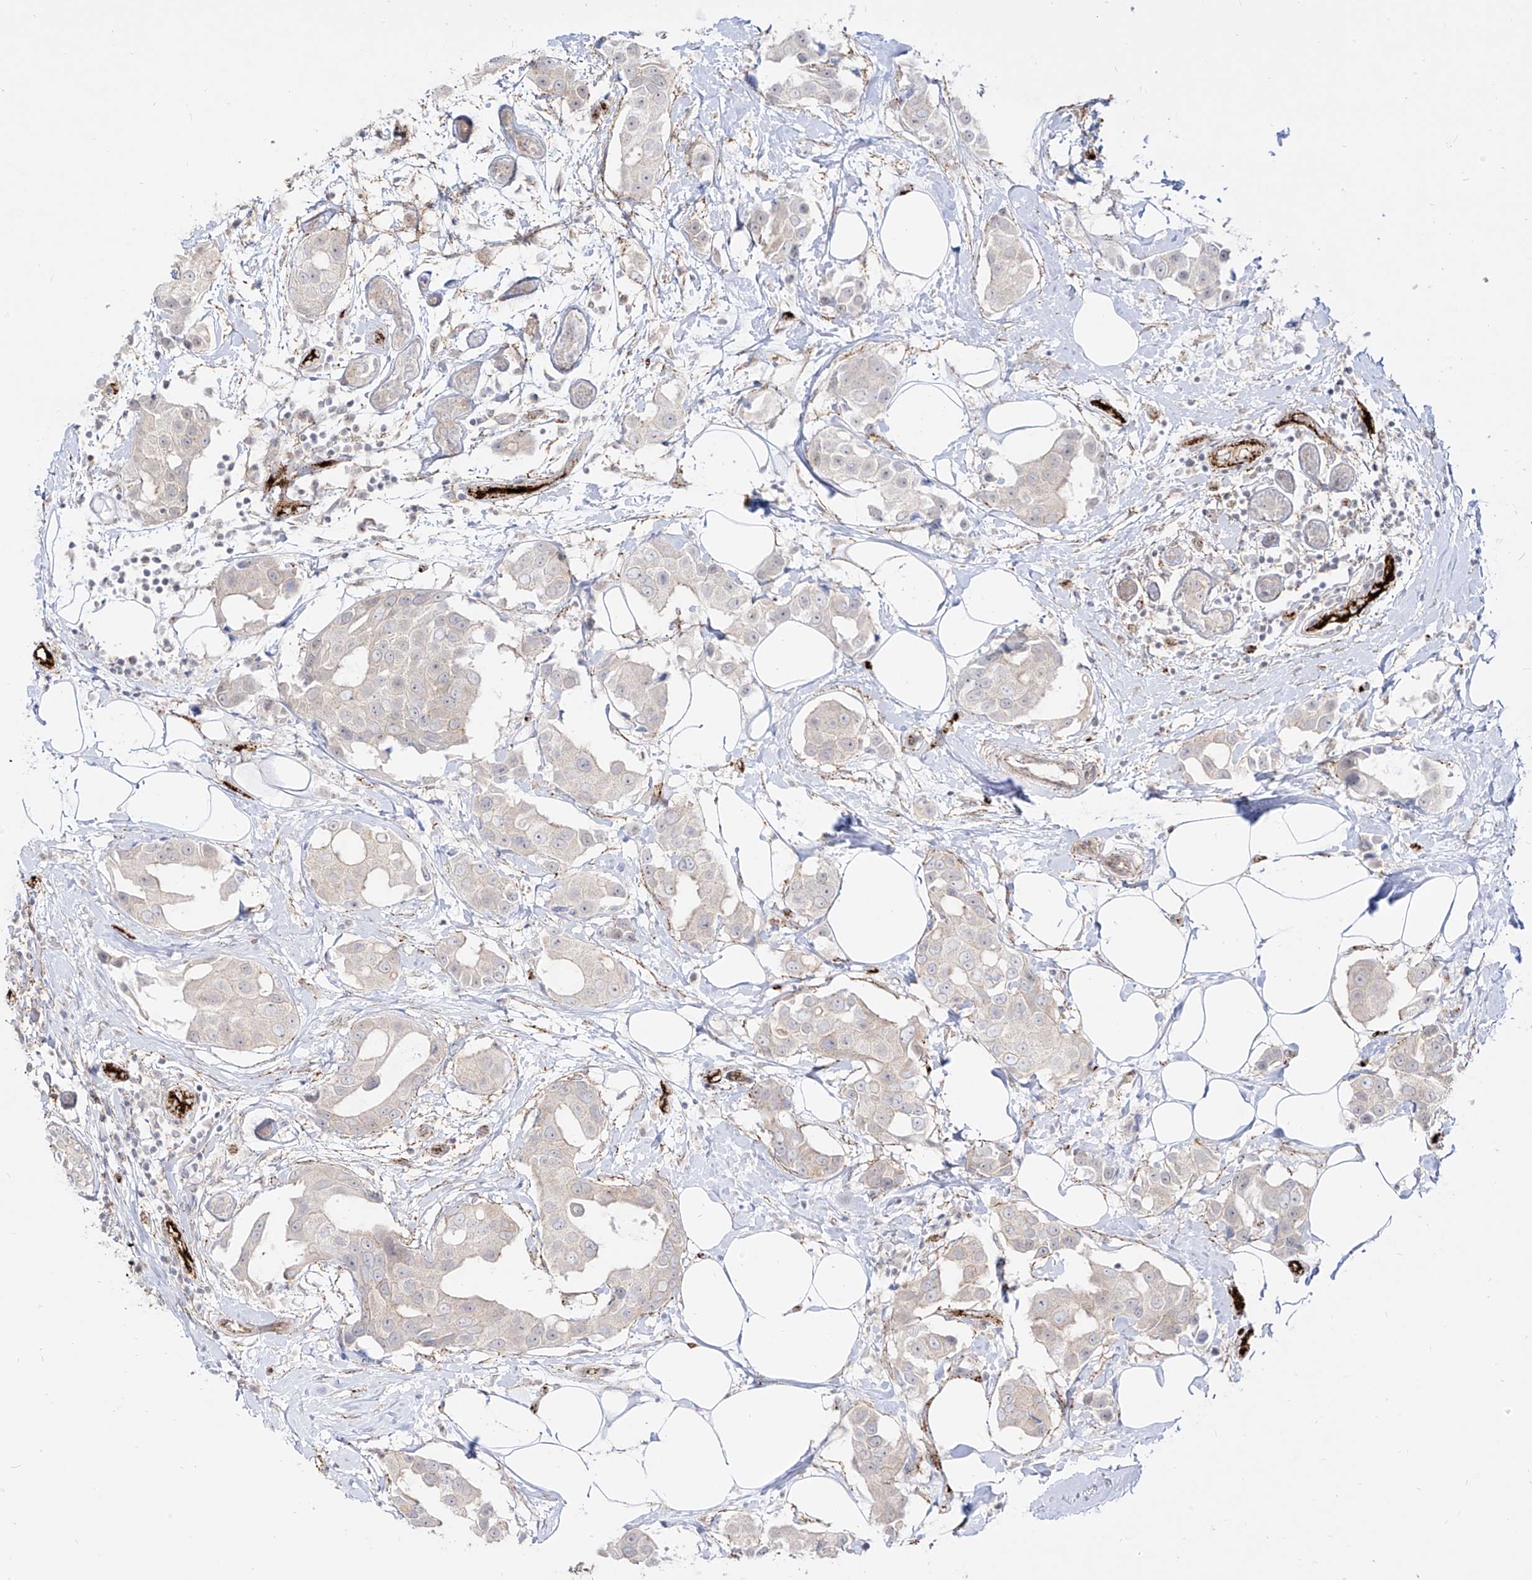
{"staining": {"intensity": "negative", "quantity": "none", "location": "none"}, "tissue": "breast cancer", "cell_type": "Tumor cells", "image_type": "cancer", "snomed": [{"axis": "morphology", "description": "Normal tissue, NOS"}, {"axis": "morphology", "description": "Duct carcinoma"}, {"axis": "topography", "description": "Breast"}], "caption": "Tumor cells show no significant staining in infiltrating ductal carcinoma (breast). (DAB (3,3'-diaminobenzidine) immunohistochemistry (IHC) with hematoxylin counter stain).", "gene": "ZGRF1", "patient": {"sex": "female", "age": 39}}